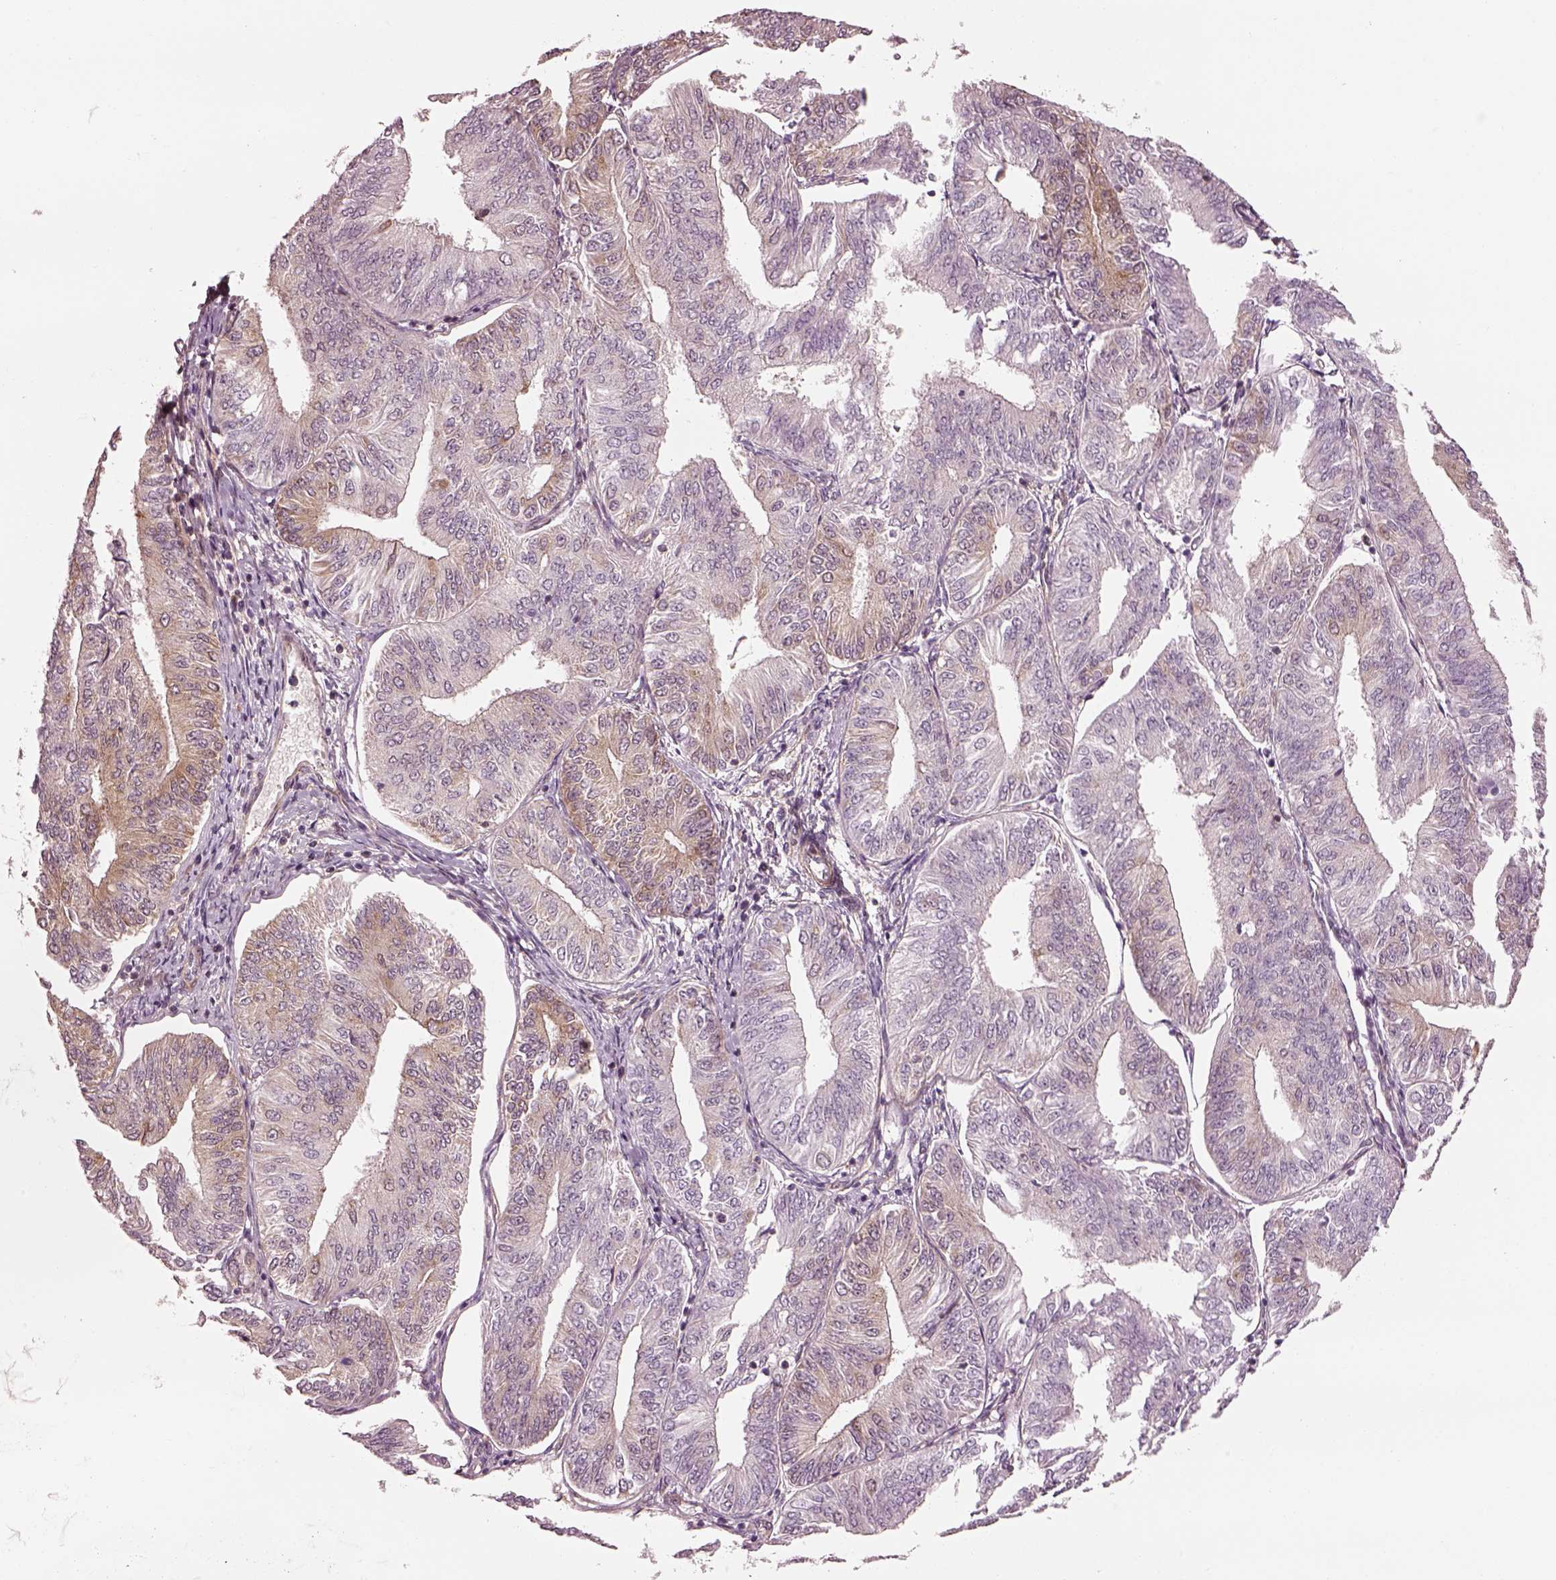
{"staining": {"intensity": "weak", "quantity": "<25%", "location": "cytoplasmic/membranous"}, "tissue": "endometrial cancer", "cell_type": "Tumor cells", "image_type": "cancer", "snomed": [{"axis": "morphology", "description": "Adenocarcinoma, NOS"}, {"axis": "topography", "description": "Endometrium"}], "caption": "IHC photomicrograph of human adenocarcinoma (endometrial) stained for a protein (brown), which reveals no staining in tumor cells. (DAB immunohistochemistry with hematoxylin counter stain).", "gene": "LSM14A", "patient": {"sex": "female", "age": 58}}